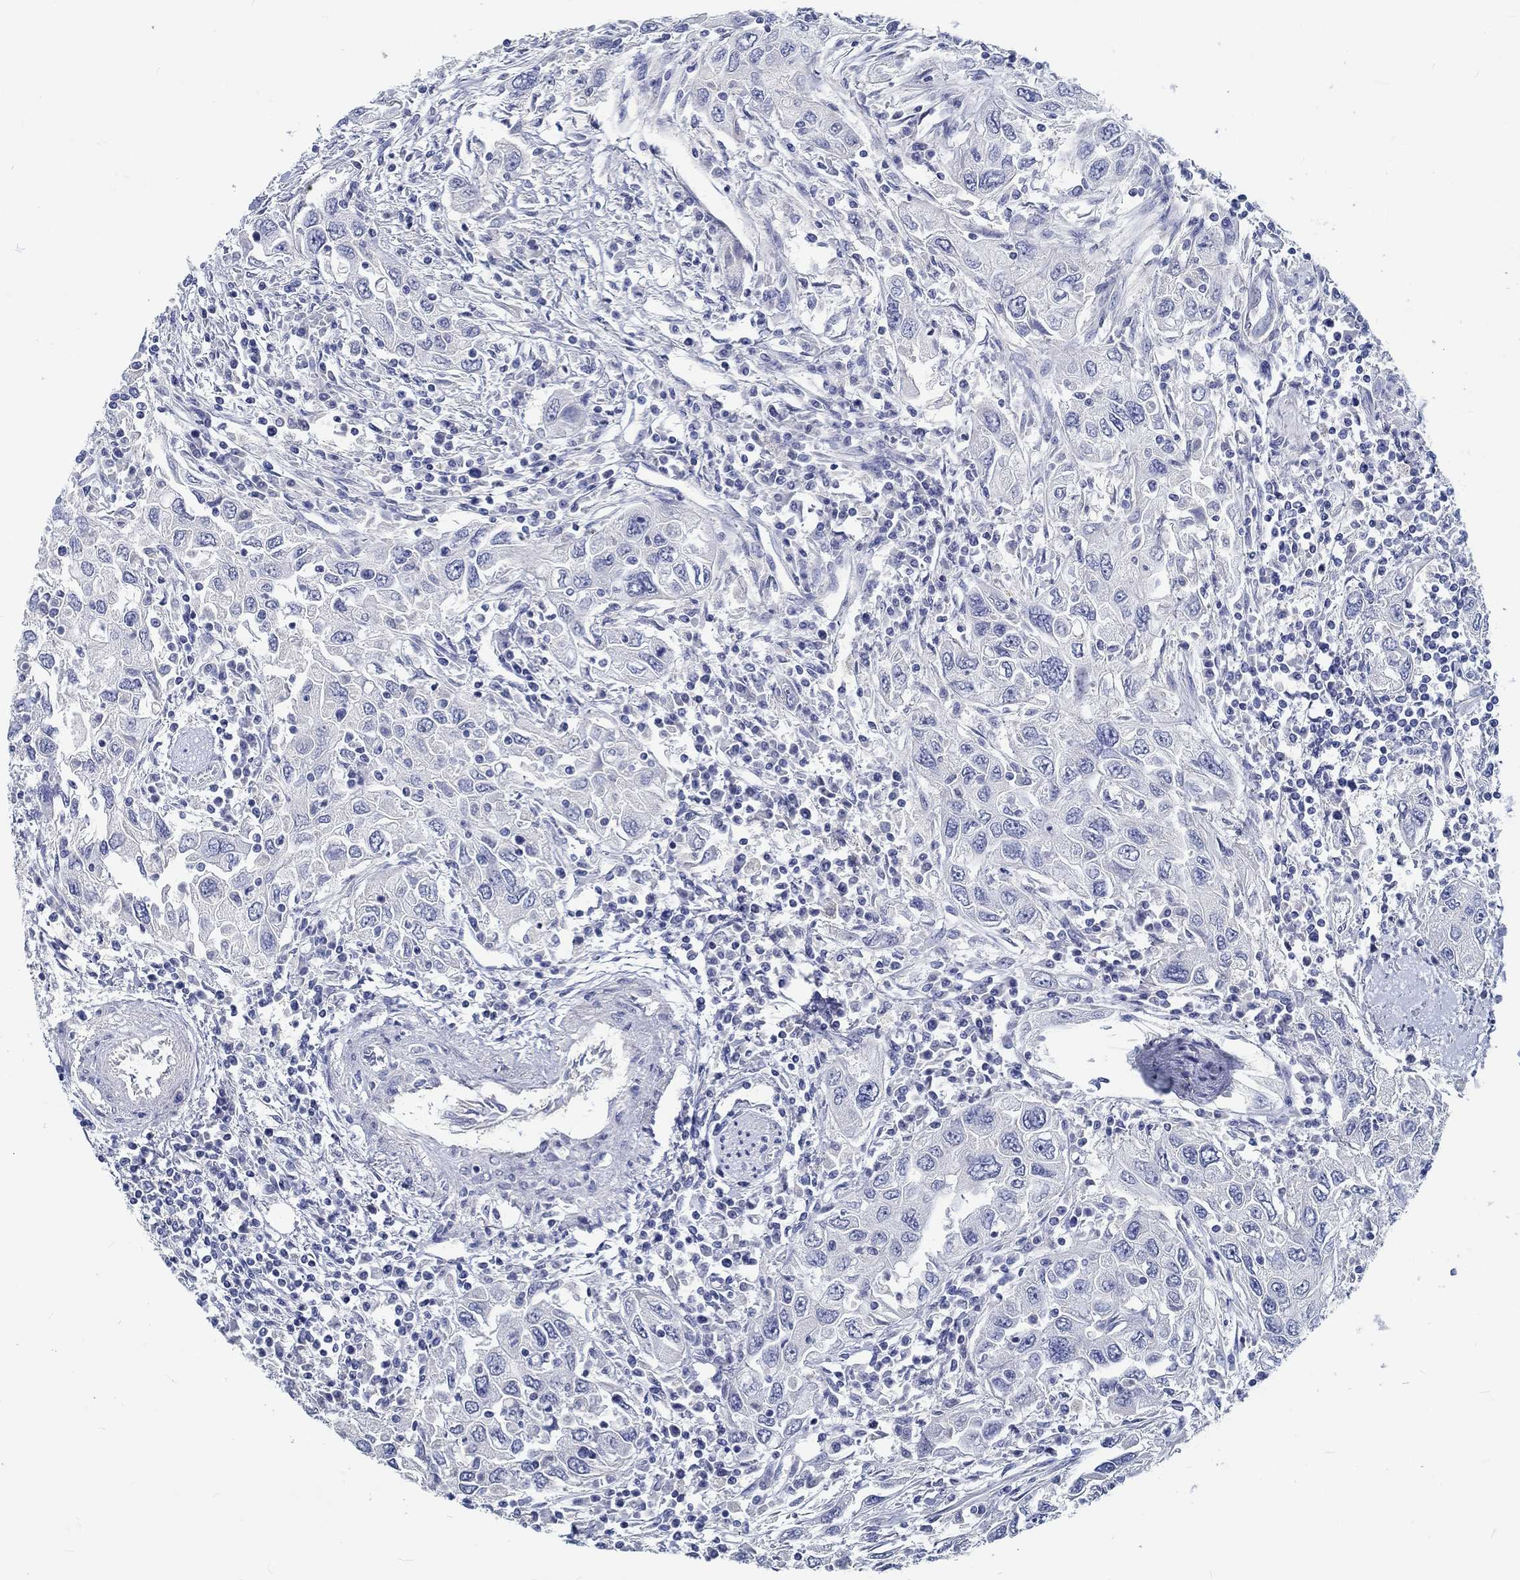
{"staining": {"intensity": "negative", "quantity": "none", "location": "none"}, "tissue": "urothelial cancer", "cell_type": "Tumor cells", "image_type": "cancer", "snomed": [{"axis": "morphology", "description": "Urothelial carcinoma, High grade"}, {"axis": "topography", "description": "Urinary bladder"}], "caption": "Immunohistochemistry photomicrograph of urothelial cancer stained for a protein (brown), which exhibits no positivity in tumor cells. (Brightfield microscopy of DAB immunohistochemistry at high magnification).", "gene": "MYBPC1", "patient": {"sex": "male", "age": 76}}